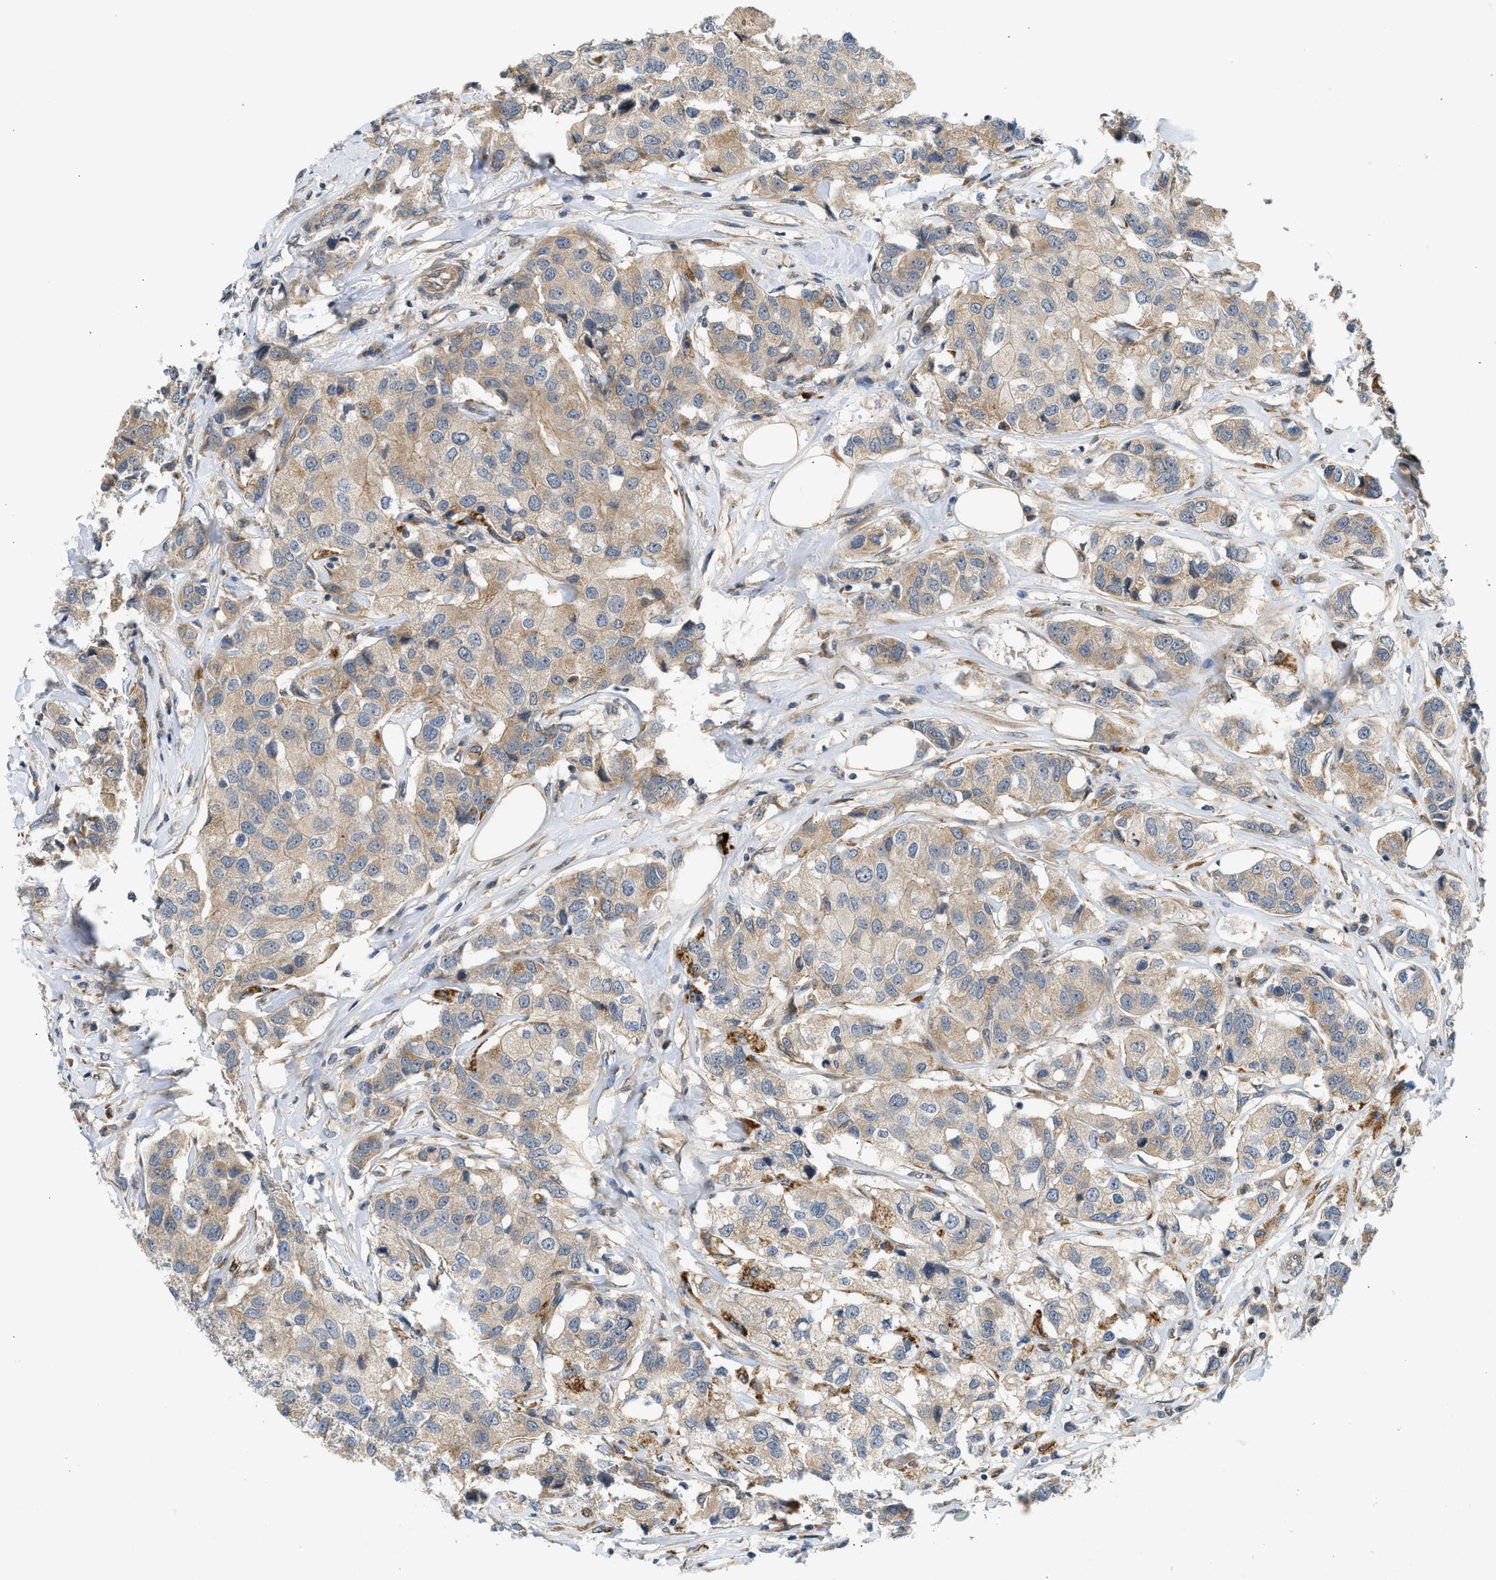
{"staining": {"intensity": "weak", "quantity": ">75%", "location": "cytoplasmic/membranous"}, "tissue": "breast cancer", "cell_type": "Tumor cells", "image_type": "cancer", "snomed": [{"axis": "morphology", "description": "Duct carcinoma"}, {"axis": "topography", "description": "Breast"}], "caption": "Immunohistochemical staining of human breast cancer exhibits weak cytoplasmic/membranous protein expression in about >75% of tumor cells.", "gene": "ADCY8", "patient": {"sex": "female", "age": 80}}